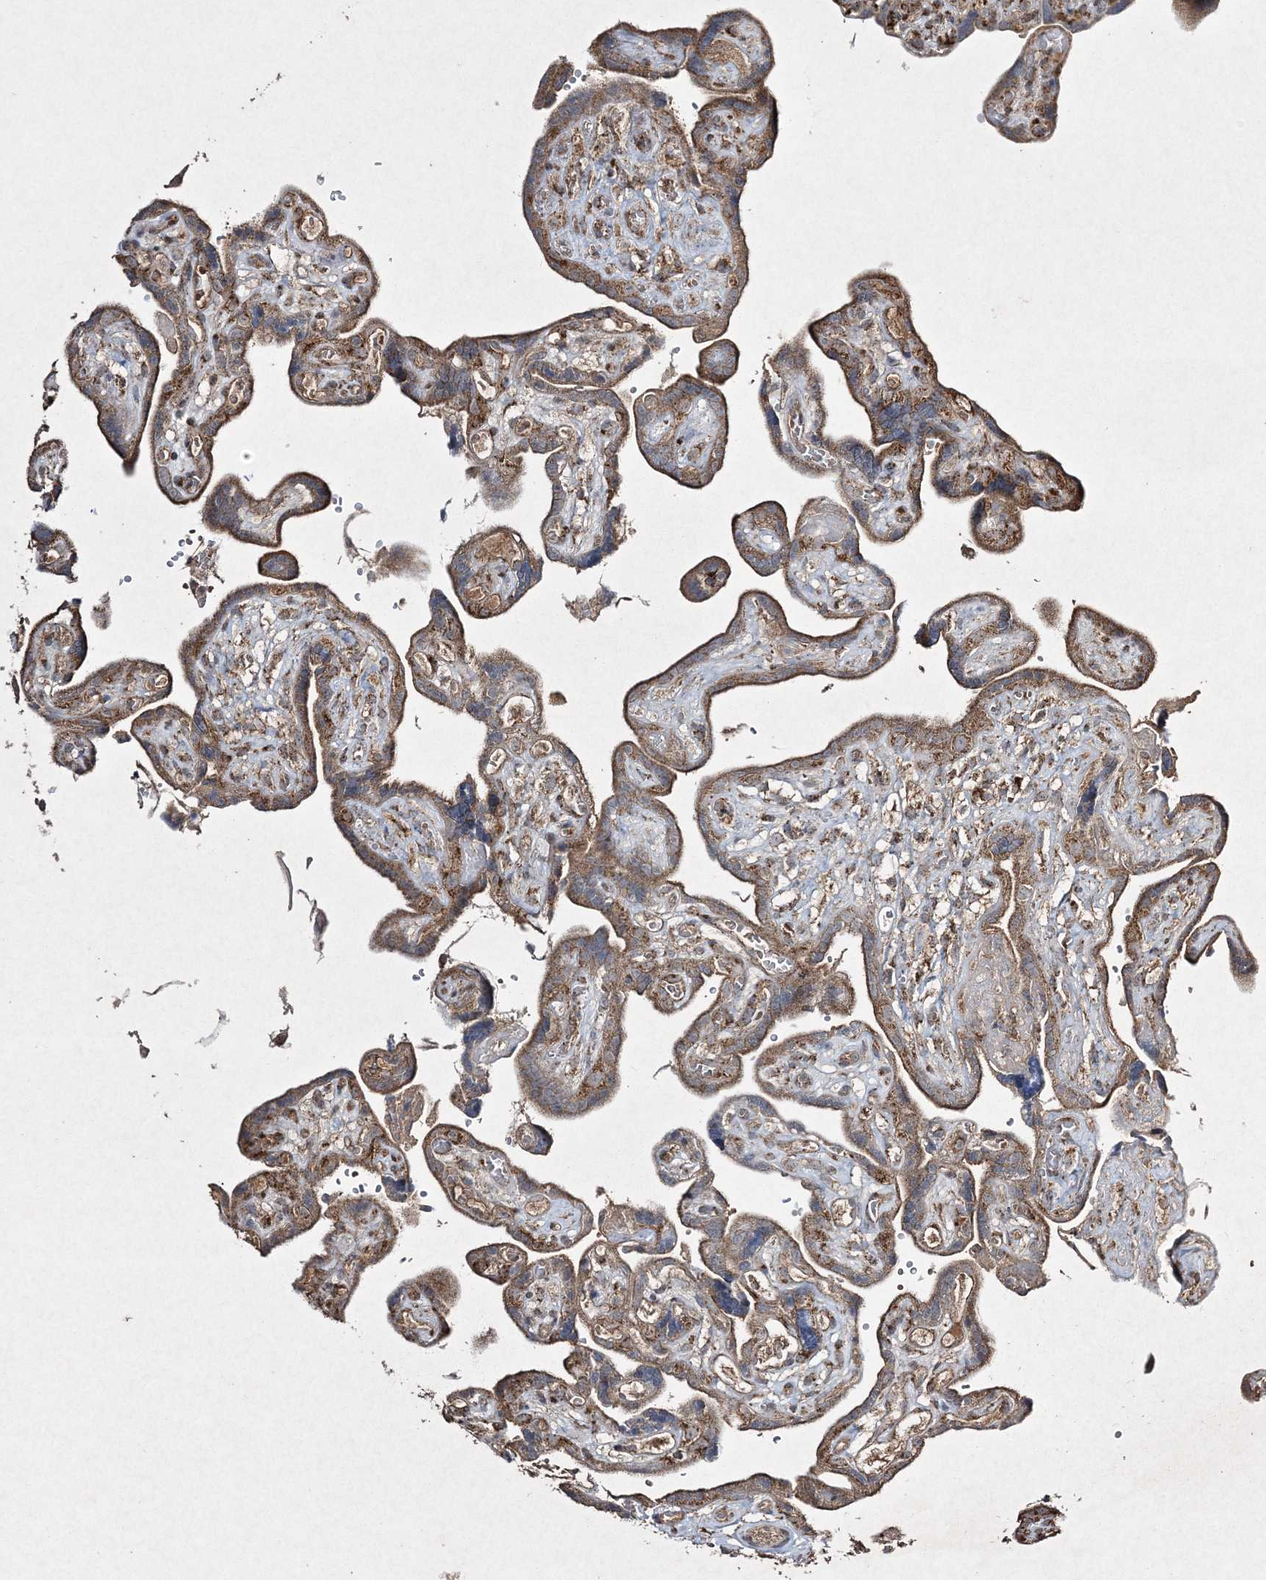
{"staining": {"intensity": "moderate", "quantity": ">75%", "location": "cytoplasmic/membranous"}, "tissue": "placenta", "cell_type": "Decidual cells", "image_type": "normal", "snomed": [{"axis": "morphology", "description": "Normal tissue, NOS"}, {"axis": "topography", "description": "Placenta"}], "caption": "Protein expression analysis of normal human placenta reveals moderate cytoplasmic/membranous expression in approximately >75% of decidual cells. The staining was performed using DAB, with brown indicating positive protein expression. Nuclei are stained blue with hematoxylin.", "gene": "GRSF1", "patient": {"sex": "female", "age": 30}}